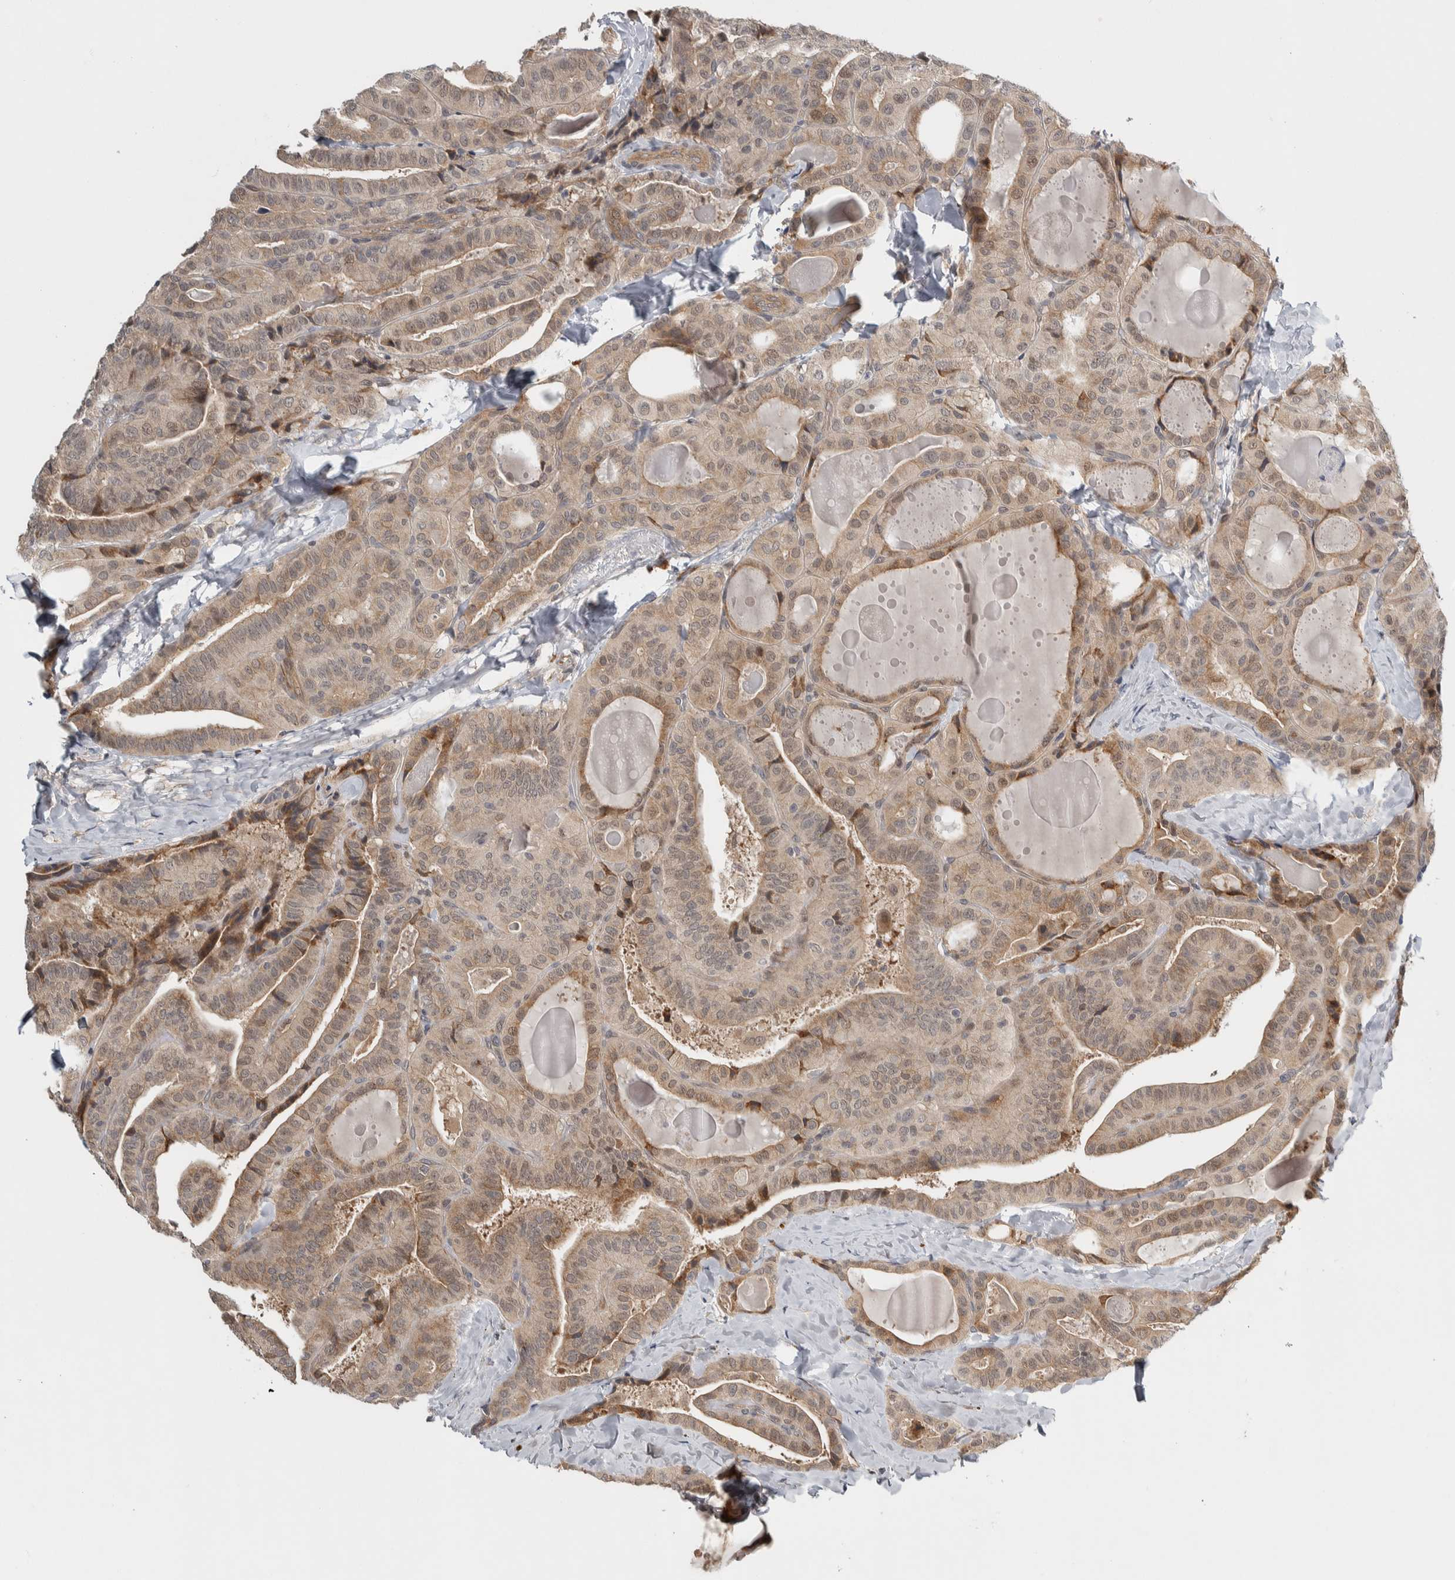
{"staining": {"intensity": "weak", "quantity": ">75%", "location": "cytoplasmic/membranous"}, "tissue": "thyroid cancer", "cell_type": "Tumor cells", "image_type": "cancer", "snomed": [{"axis": "morphology", "description": "Papillary adenocarcinoma, NOS"}, {"axis": "topography", "description": "Thyroid gland"}], "caption": "Immunohistochemistry (IHC) staining of thyroid cancer, which displays low levels of weak cytoplasmic/membranous positivity in about >75% of tumor cells indicating weak cytoplasmic/membranous protein positivity. The staining was performed using DAB (brown) for protein detection and nuclei were counterstained in hematoxylin (blue).", "gene": "TBC1D31", "patient": {"sex": "male", "age": 77}}